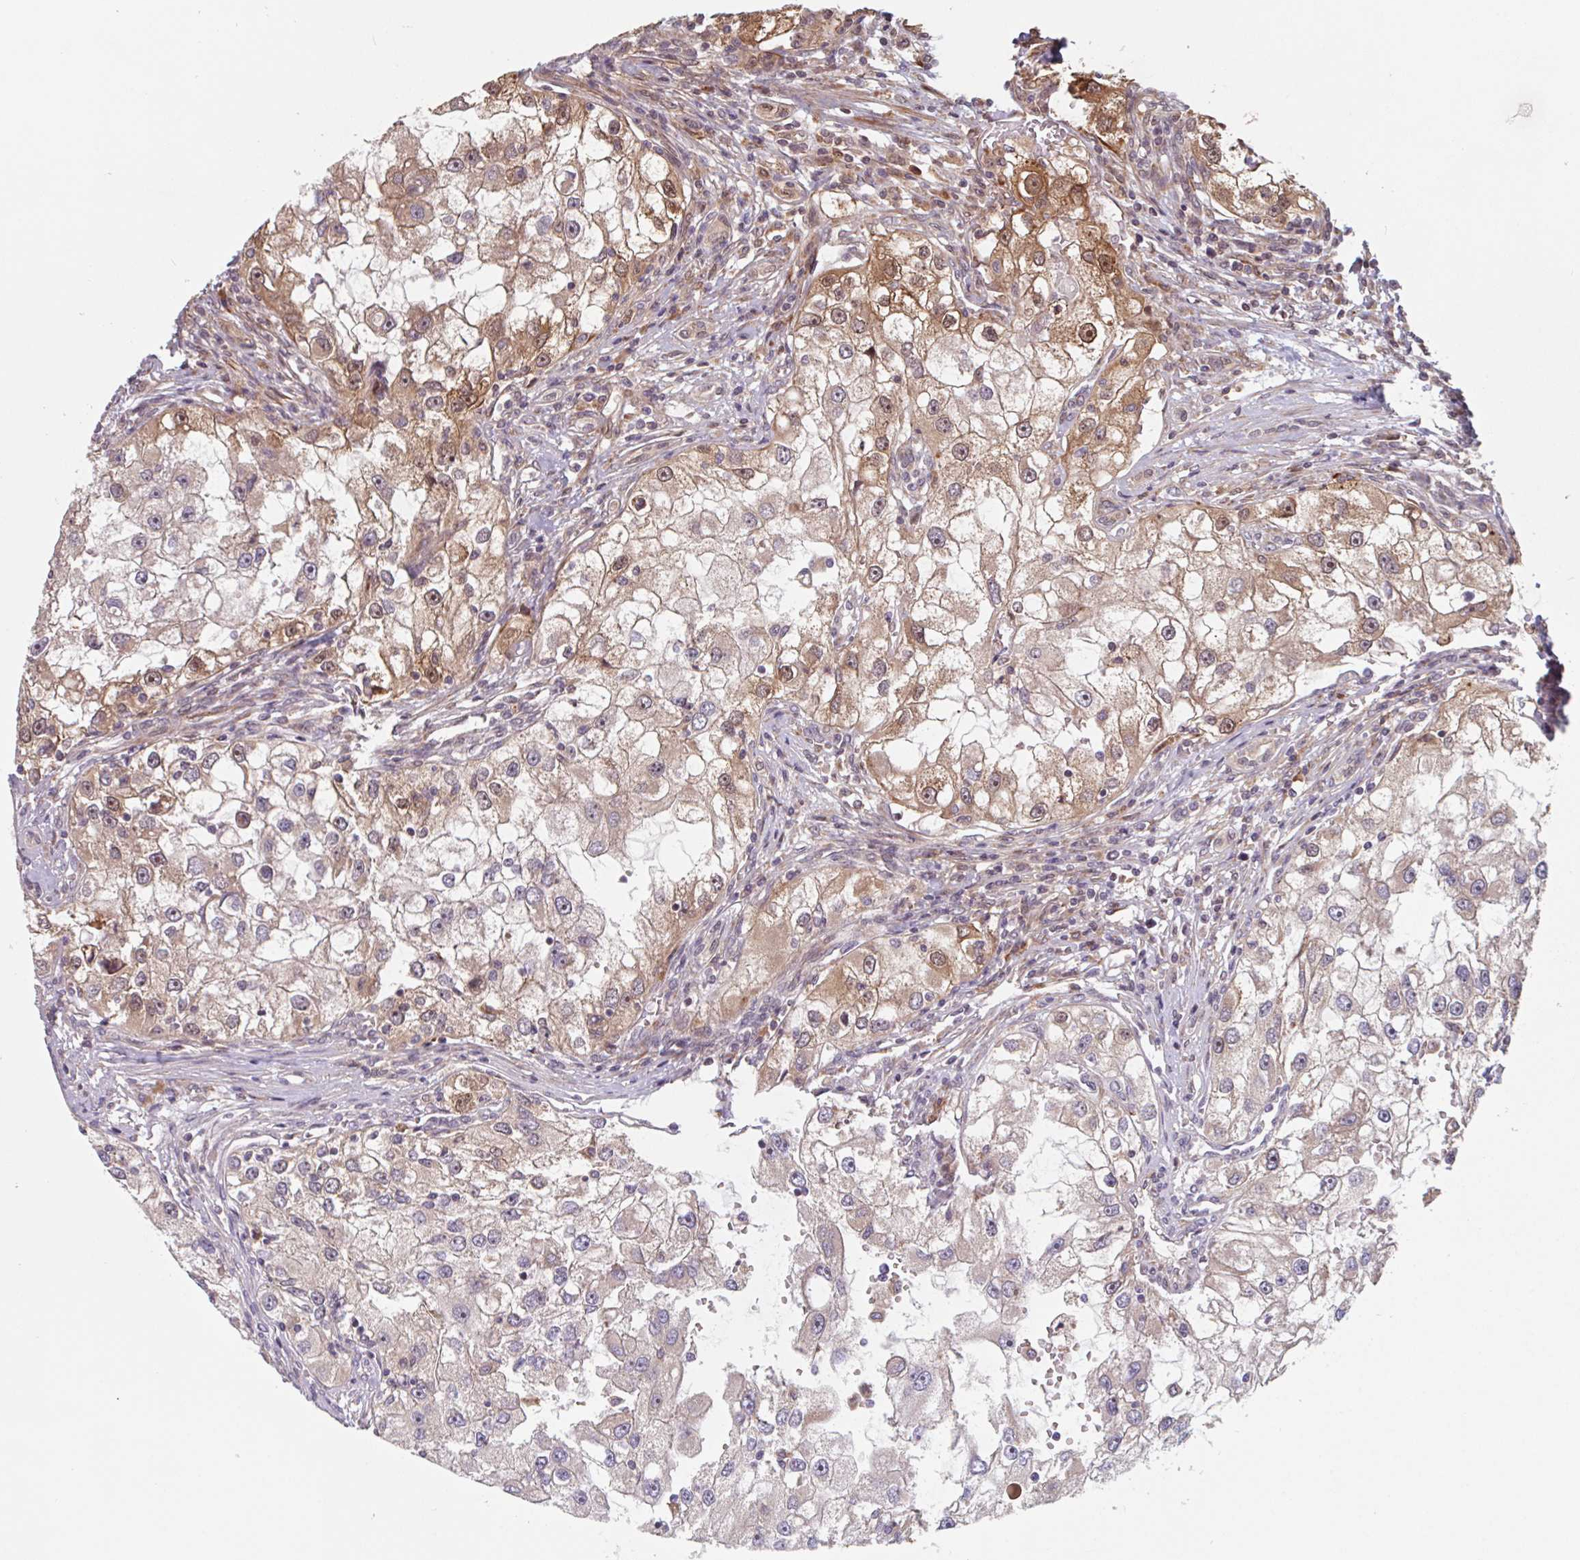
{"staining": {"intensity": "moderate", "quantity": "25%-75%", "location": "cytoplasmic/membranous"}, "tissue": "renal cancer", "cell_type": "Tumor cells", "image_type": "cancer", "snomed": [{"axis": "morphology", "description": "Adenocarcinoma, NOS"}, {"axis": "topography", "description": "Kidney"}], "caption": "IHC (DAB) staining of renal adenocarcinoma reveals moderate cytoplasmic/membranous protein expression in about 25%-75% of tumor cells. (brown staining indicates protein expression, while blue staining denotes nuclei).", "gene": "NUB1", "patient": {"sex": "male", "age": 63}}